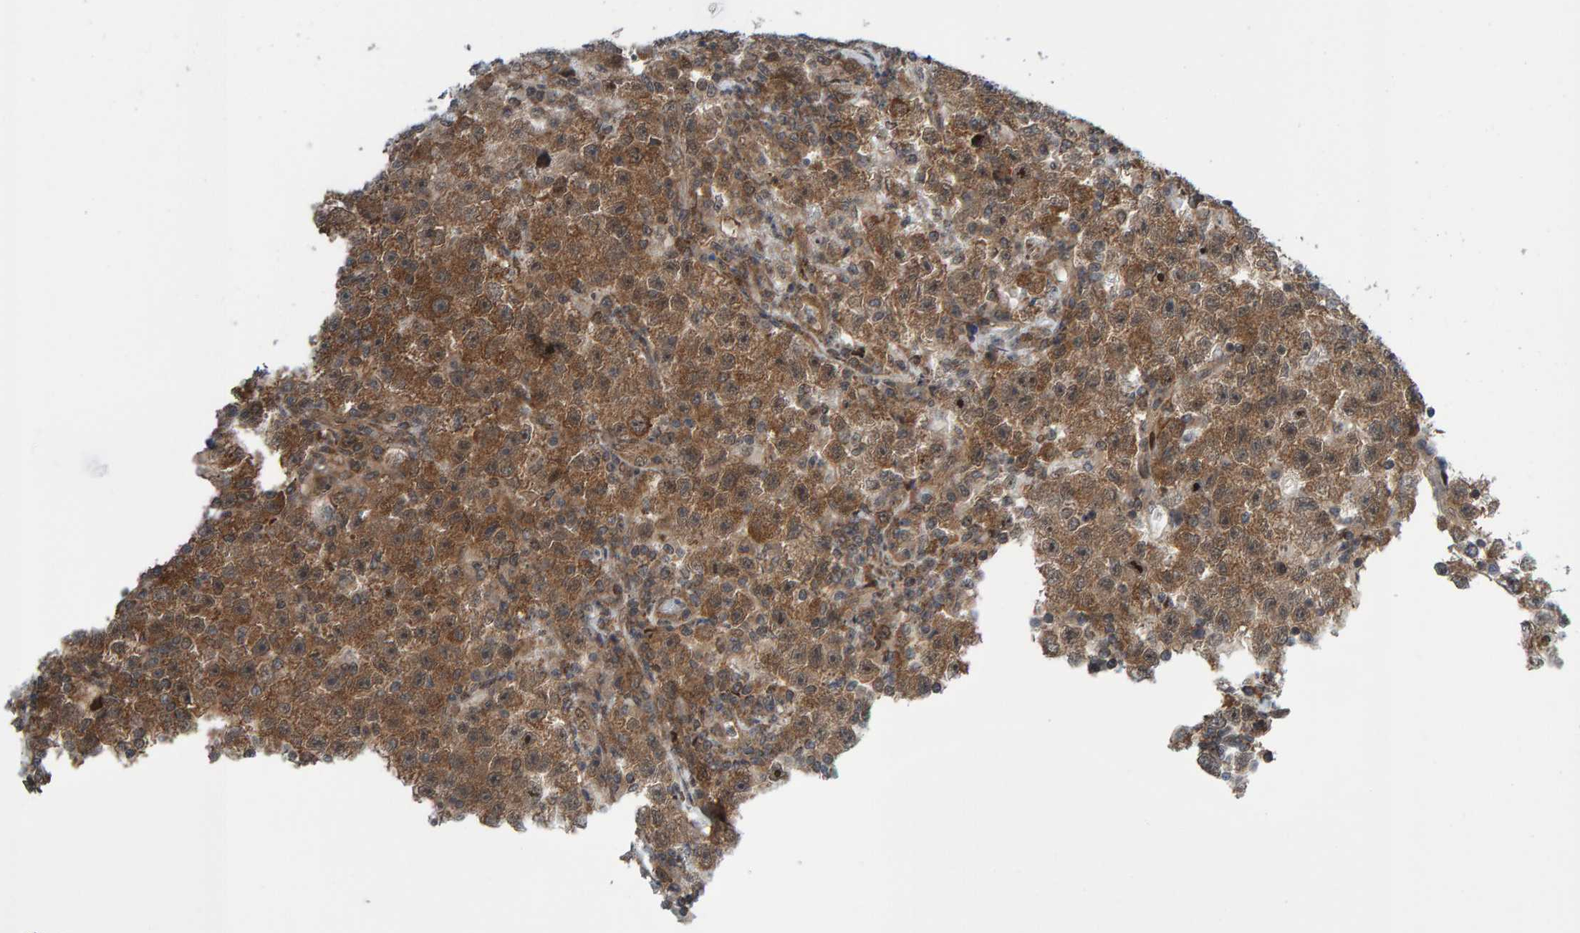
{"staining": {"intensity": "moderate", "quantity": ">75%", "location": "cytoplasmic/membranous,nuclear"}, "tissue": "testis cancer", "cell_type": "Tumor cells", "image_type": "cancer", "snomed": [{"axis": "morphology", "description": "Seminoma, NOS"}, {"axis": "topography", "description": "Testis"}], "caption": "Protein staining displays moderate cytoplasmic/membranous and nuclear expression in approximately >75% of tumor cells in testis cancer (seminoma).", "gene": "ZNF366", "patient": {"sex": "male", "age": 22}}